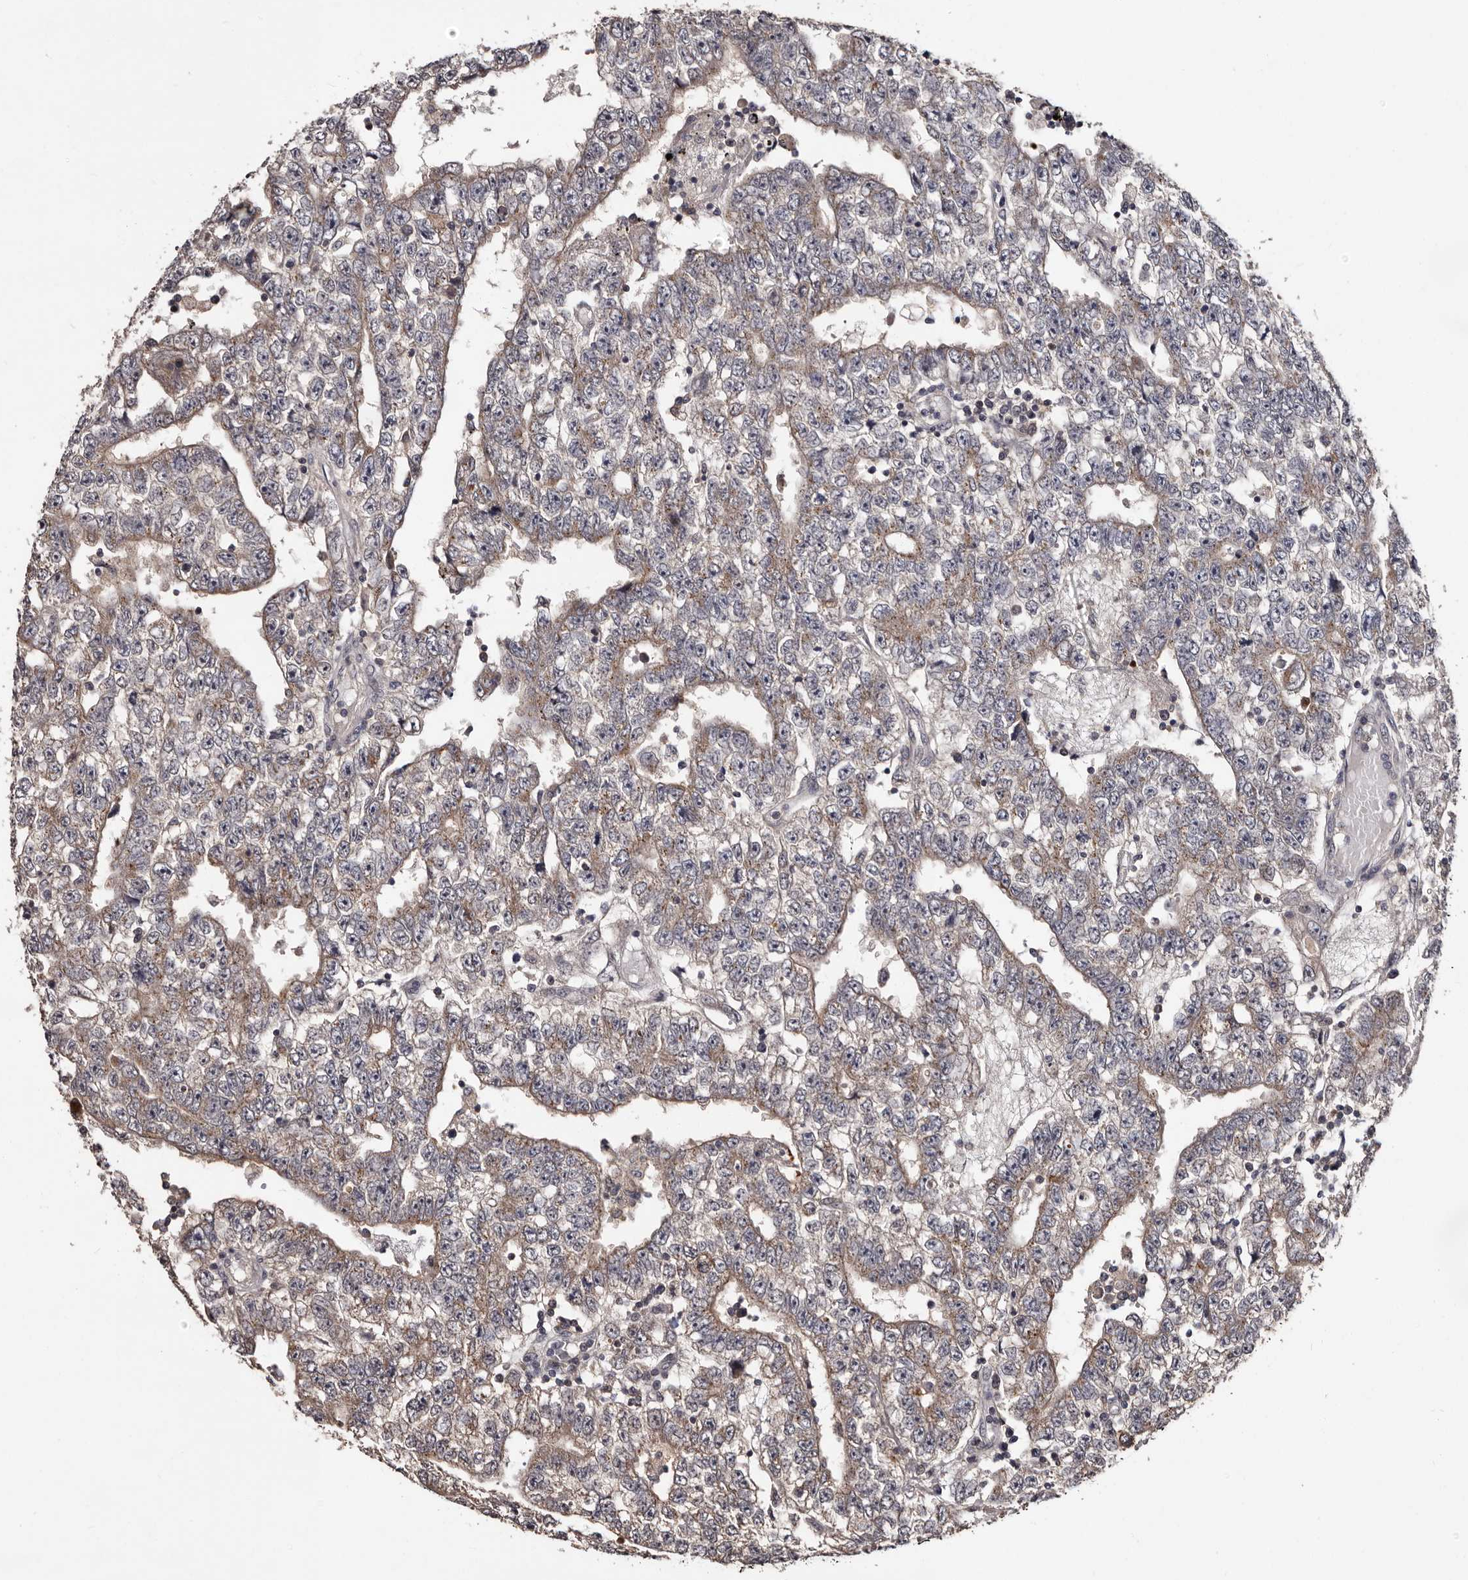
{"staining": {"intensity": "weak", "quantity": "25%-75%", "location": "cytoplasmic/membranous"}, "tissue": "testis cancer", "cell_type": "Tumor cells", "image_type": "cancer", "snomed": [{"axis": "morphology", "description": "Carcinoma, Embryonal, NOS"}, {"axis": "topography", "description": "Testis"}], "caption": "About 25%-75% of tumor cells in human embryonal carcinoma (testis) demonstrate weak cytoplasmic/membranous protein staining as visualized by brown immunohistochemical staining.", "gene": "MKRN3", "patient": {"sex": "male", "age": 25}}